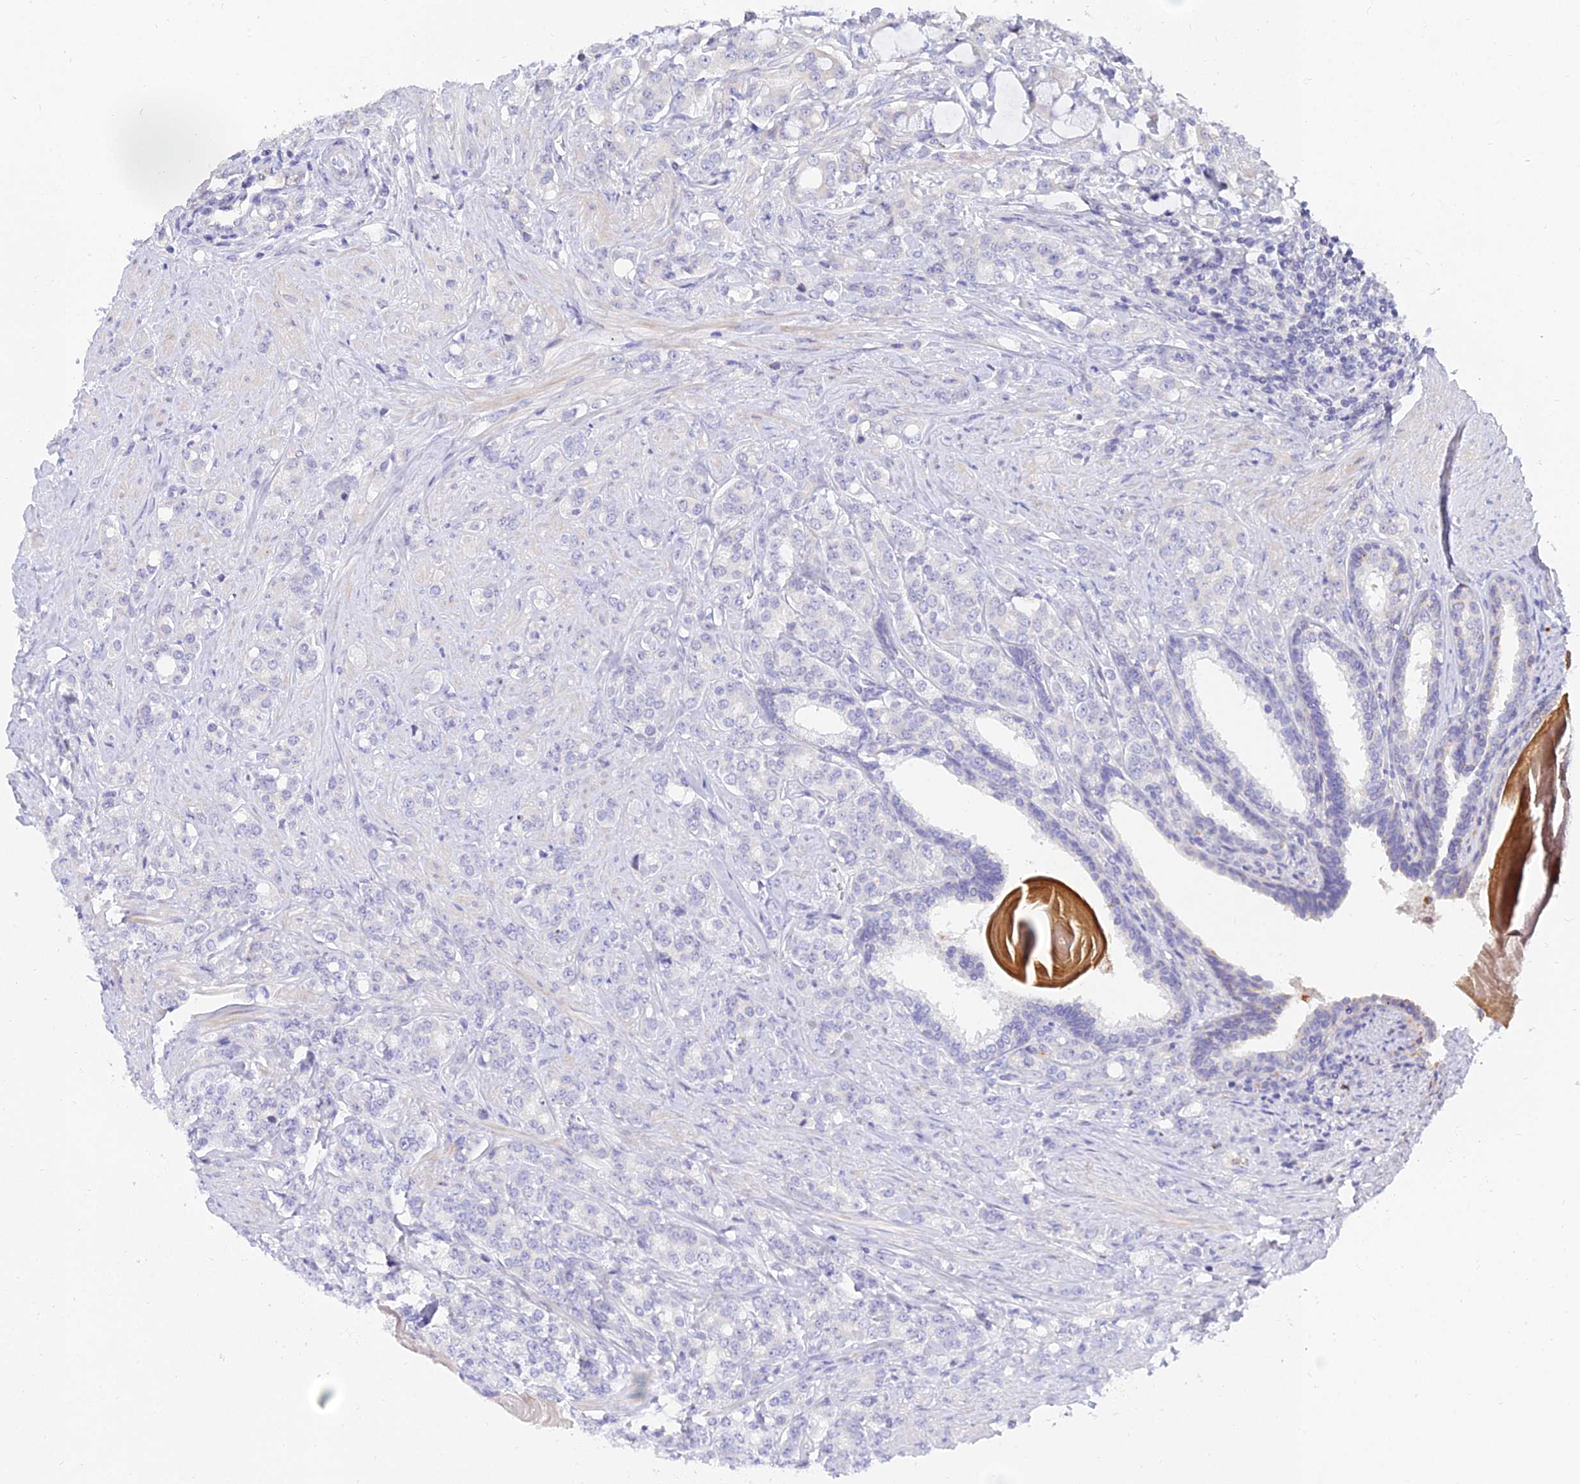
{"staining": {"intensity": "negative", "quantity": "none", "location": "none"}, "tissue": "prostate cancer", "cell_type": "Tumor cells", "image_type": "cancer", "snomed": [{"axis": "morphology", "description": "Adenocarcinoma, High grade"}, {"axis": "topography", "description": "Prostate"}], "caption": "Immunohistochemical staining of human prostate cancer (high-grade adenocarcinoma) exhibits no significant positivity in tumor cells.", "gene": "VWC2L", "patient": {"sex": "male", "age": 62}}